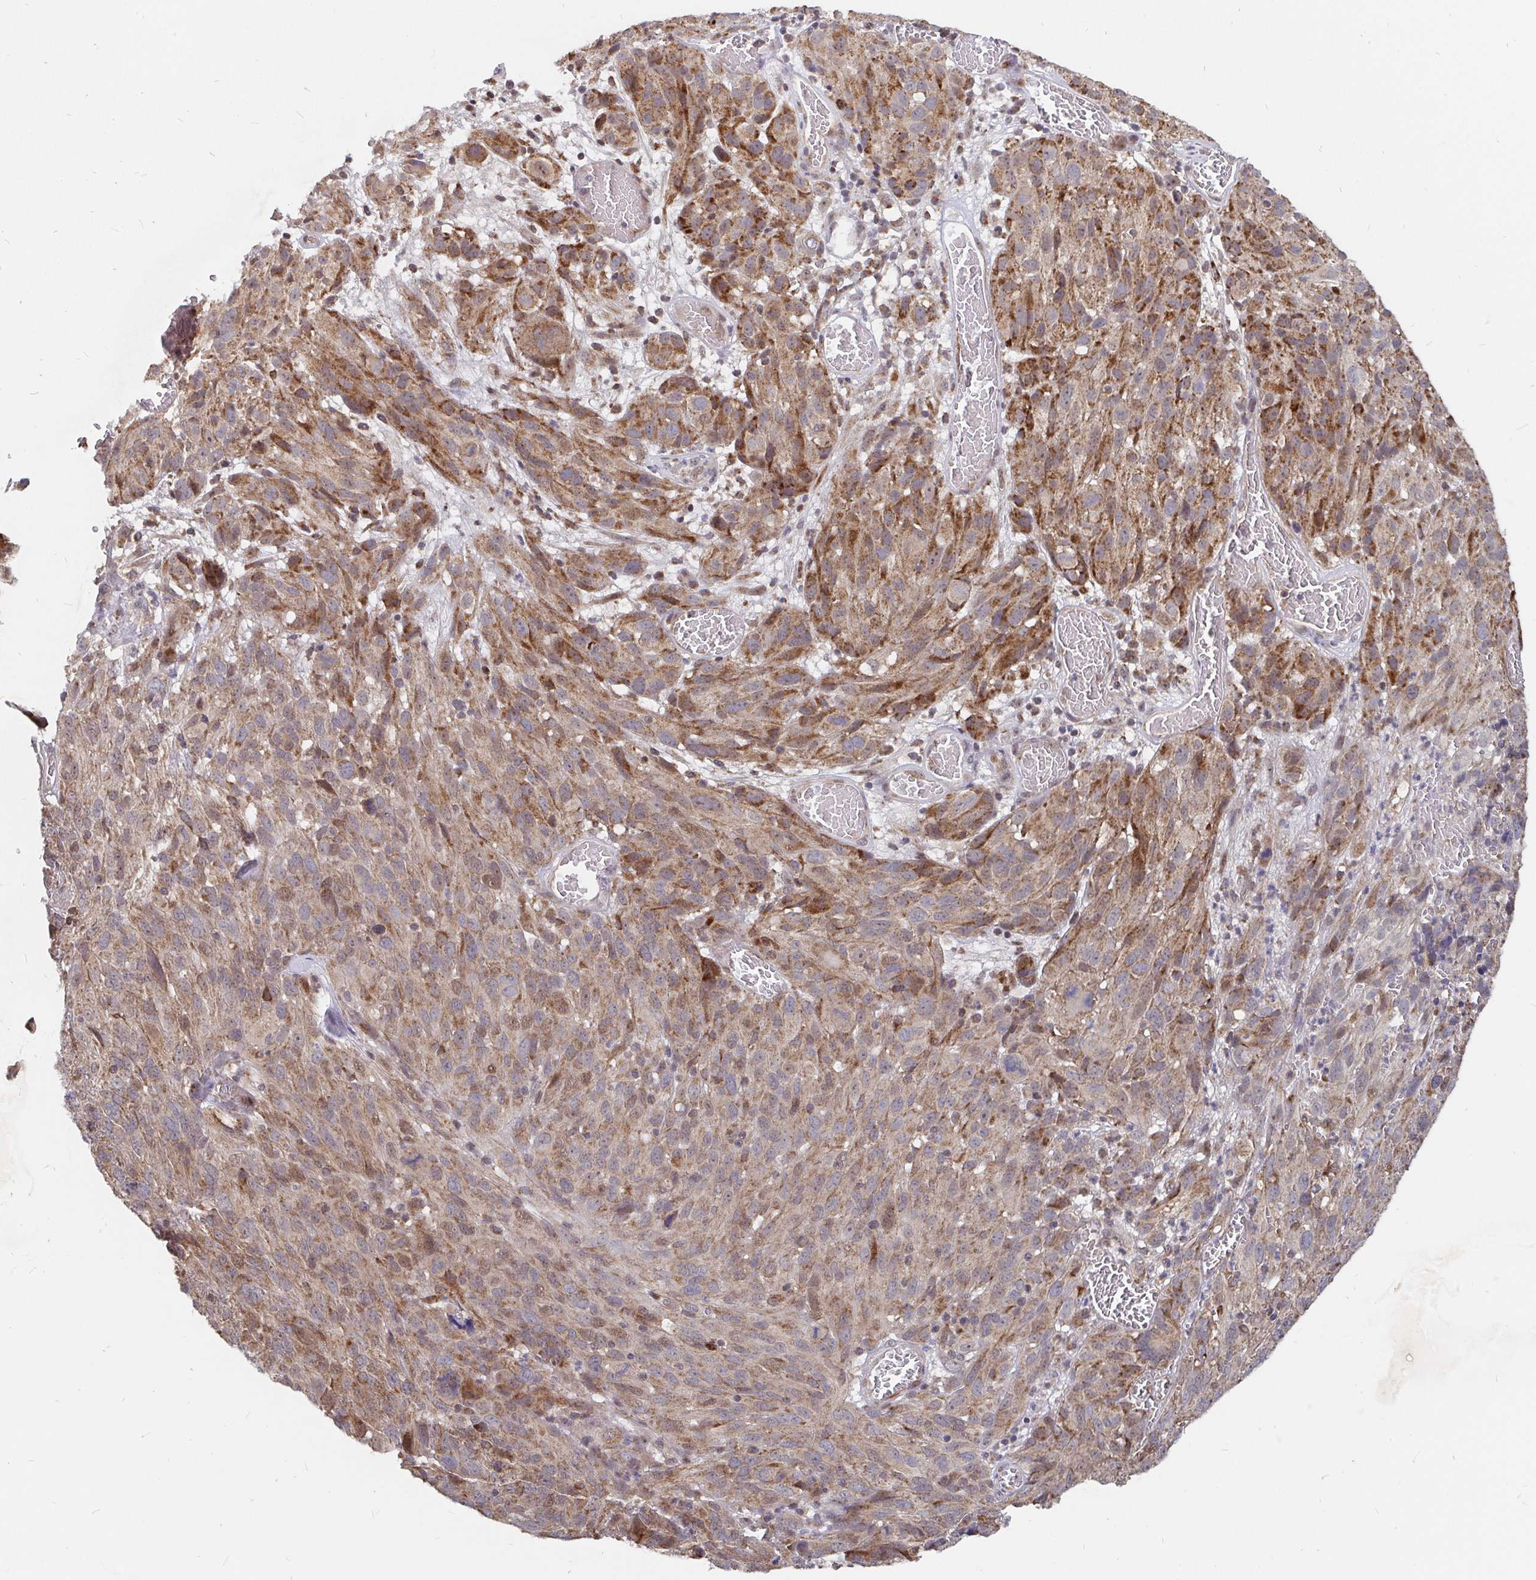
{"staining": {"intensity": "moderate", "quantity": "25%-75%", "location": "cytoplasmic/membranous"}, "tissue": "melanoma", "cell_type": "Tumor cells", "image_type": "cancer", "snomed": [{"axis": "morphology", "description": "Malignant melanoma, NOS"}, {"axis": "topography", "description": "Skin"}], "caption": "An image of melanoma stained for a protein demonstrates moderate cytoplasmic/membranous brown staining in tumor cells.", "gene": "PDF", "patient": {"sex": "male", "age": 51}}